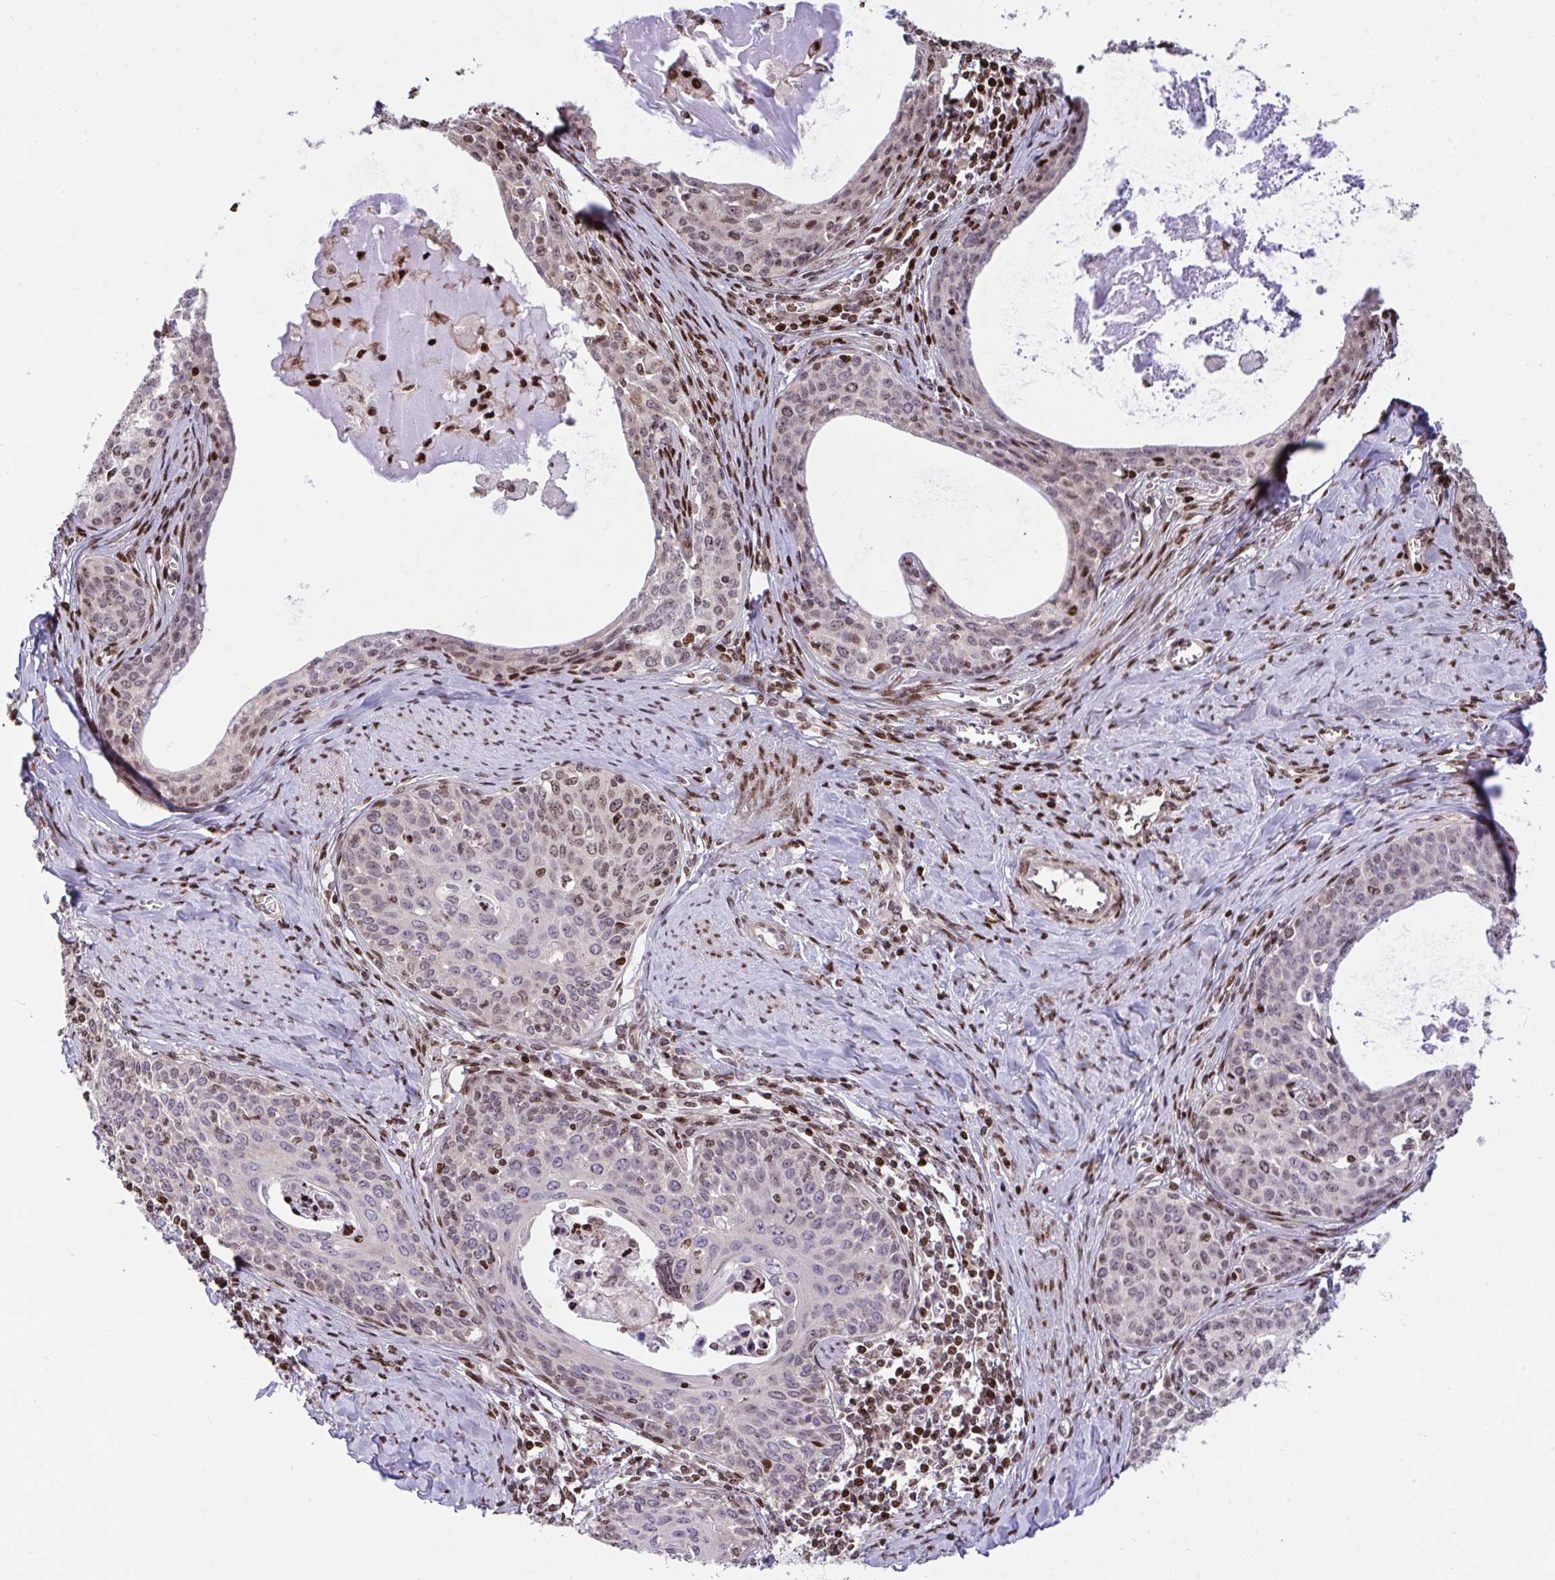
{"staining": {"intensity": "weak", "quantity": "25%-75%", "location": "nuclear"}, "tissue": "cervical cancer", "cell_type": "Tumor cells", "image_type": "cancer", "snomed": [{"axis": "morphology", "description": "Squamous cell carcinoma, NOS"}, {"axis": "morphology", "description": "Adenocarcinoma, NOS"}, {"axis": "topography", "description": "Cervix"}], "caption": "Tumor cells exhibit low levels of weak nuclear staining in about 25%-75% of cells in human cervical cancer (adenocarcinoma).", "gene": "RAPGEF5", "patient": {"sex": "female", "age": 52}}